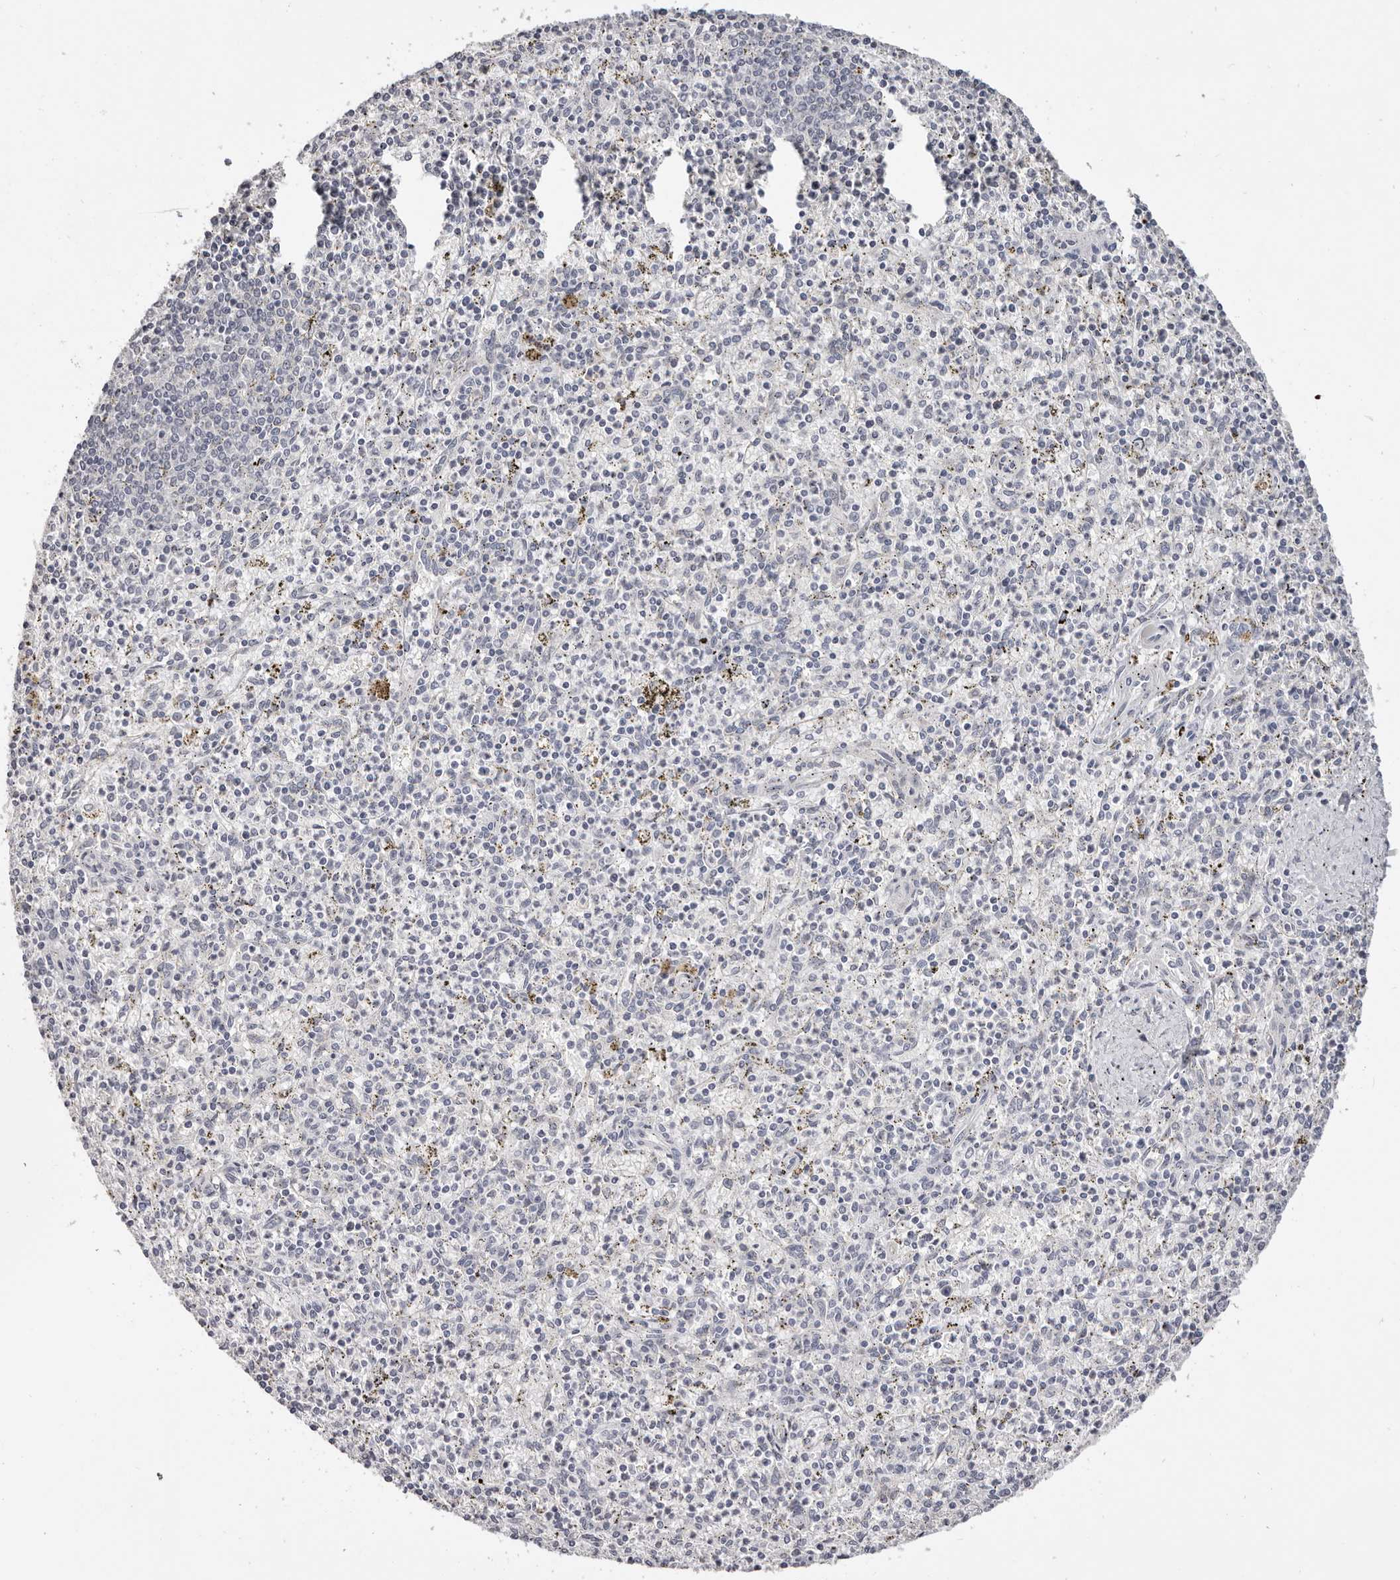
{"staining": {"intensity": "negative", "quantity": "none", "location": "none"}, "tissue": "spleen", "cell_type": "Cells in red pulp", "image_type": "normal", "snomed": [{"axis": "morphology", "description": "Normal tissue, NOS"}, {"axis": "topography", "description": "Spleen"}], "caption": "This histopathology image is of normal spleen stained with immunohistochemistry (IHC) to label a protein in brown with the nuclei are counter-stained blue. There is no staining in cells in red pulp. (Stains: DAB (3,3'-diaminobenzidine) immunohistochemistry (IHC) with hematoxylin counter stain, Microscopy: brightfield microscopy at high magnification).", "gene": "PCDHB6", "patient": {"sex": "male", "age": 72}}